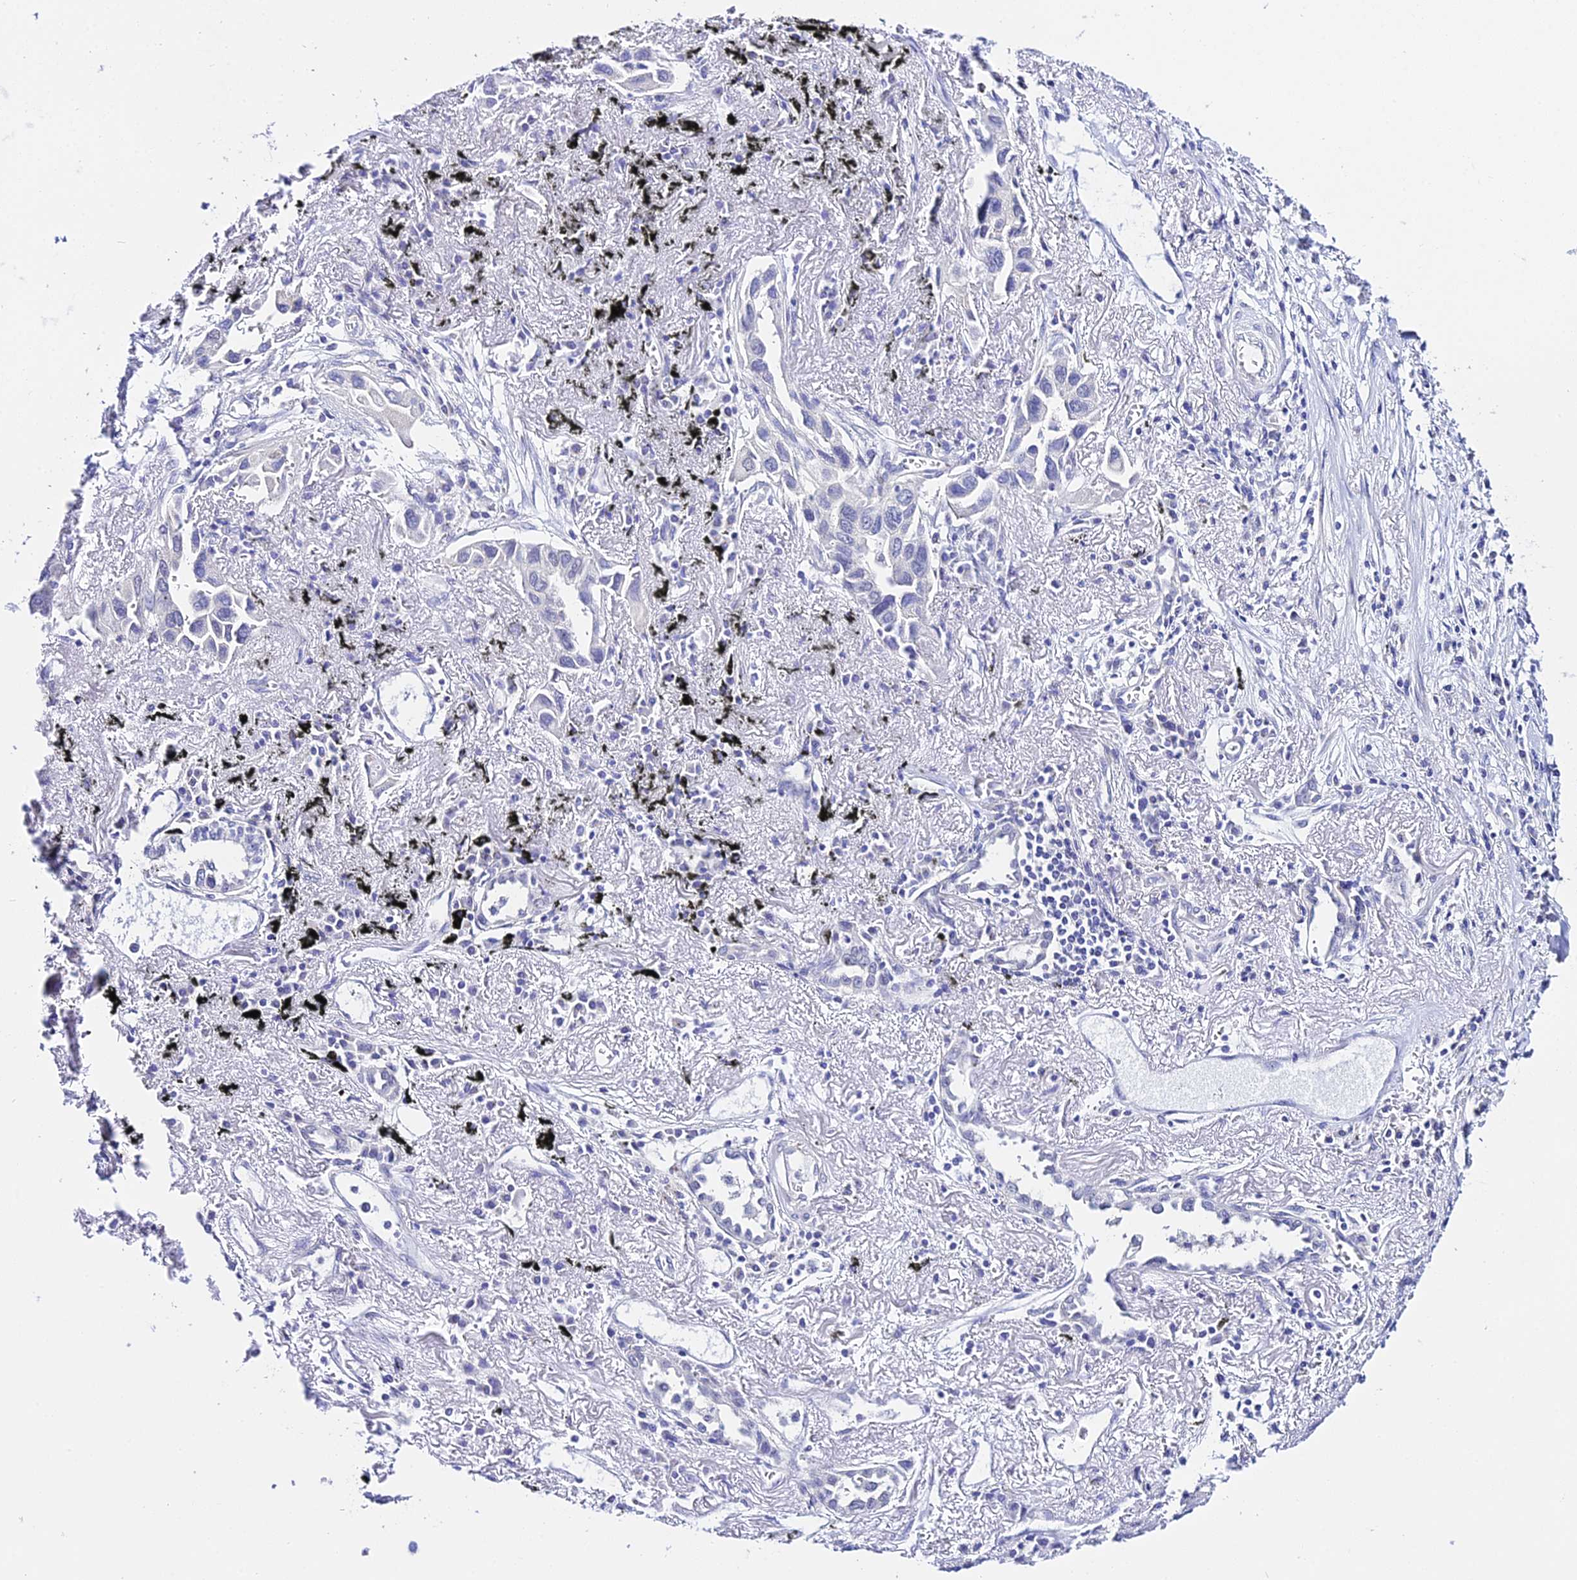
{"staining": {"intensity": "negative", "quantity": "none", "location": "none"}, "tissue": "lung cancer", "cell_type": "Tumor cells", "image_type": "cancer", "snomed": [{"axis": "morphology", "description": "Adenocarcinoma, NOS"}, {"axis": "topography", "description": "Lung"}], "caption": "Tumor cells are negative for brown protein staining in lung adenocarcinoma.", "gene": "ATG16L2", "patient": {"sex": "female", "age": 76}}